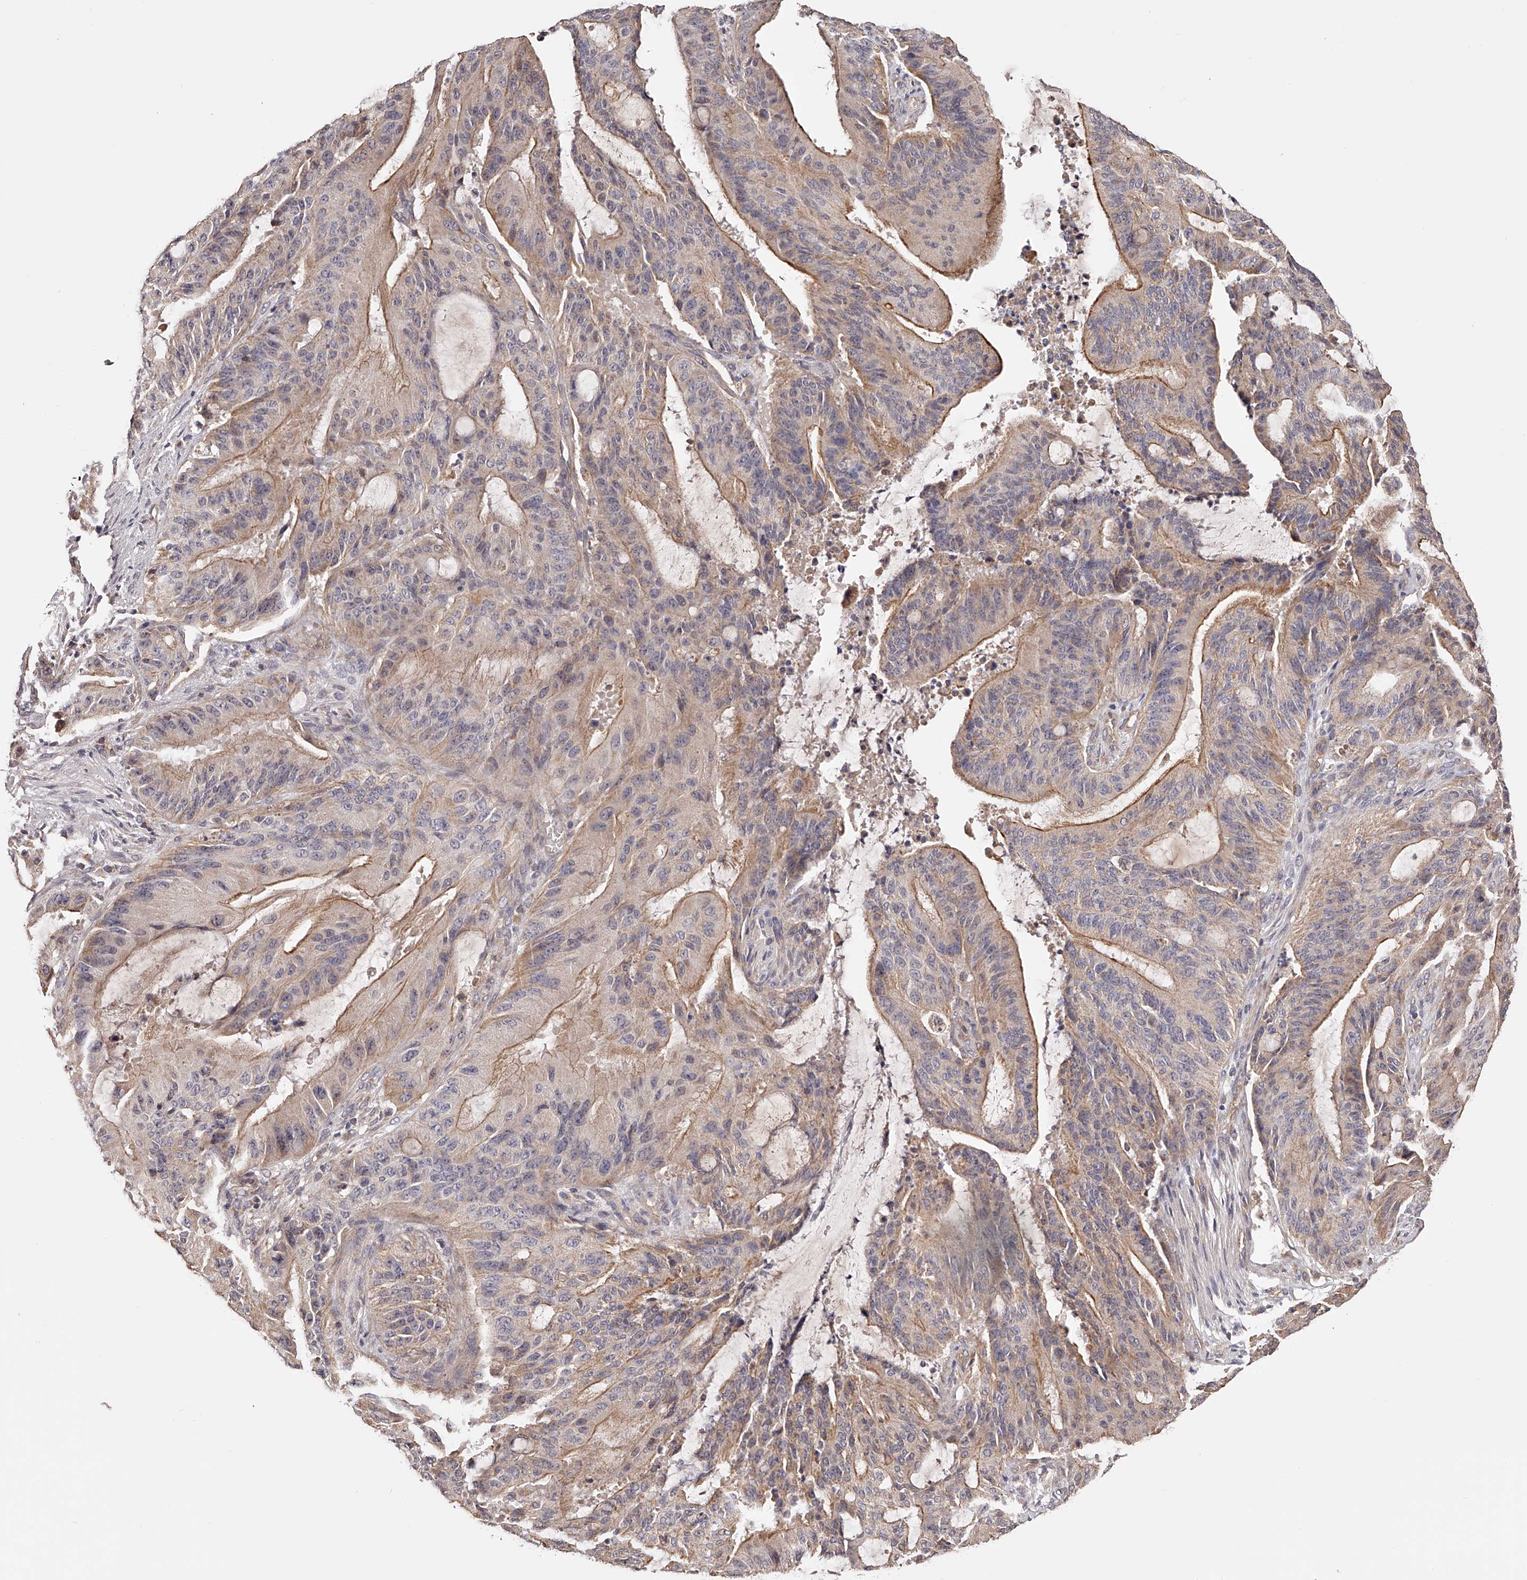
{"staining": {"intensity": "moderate", "quantity": ">75%", "location": "cytoplasmic/membranous"}, "tissue": "liver cancer", "cell_type": "Tumor cells", "image_type": "cancer", "snomed": [{"axis": "morphology", "description": "Normal tissue, NOS"}, {"axis": "morphology", "description": "Cholangiocarcinoma"}, {"axis": "topography", "description": "Liver"}, {"axis": "topography", "description": "Peripheral nerve tissue"}], "caption": "Liver cancer stained for a protein (brown) displays moderate cytoplasmic/membranous positive positivity in approximately >75% of tumor cells.", "gene": "USP21", "patient": {"sex": "female", "age": 73}}